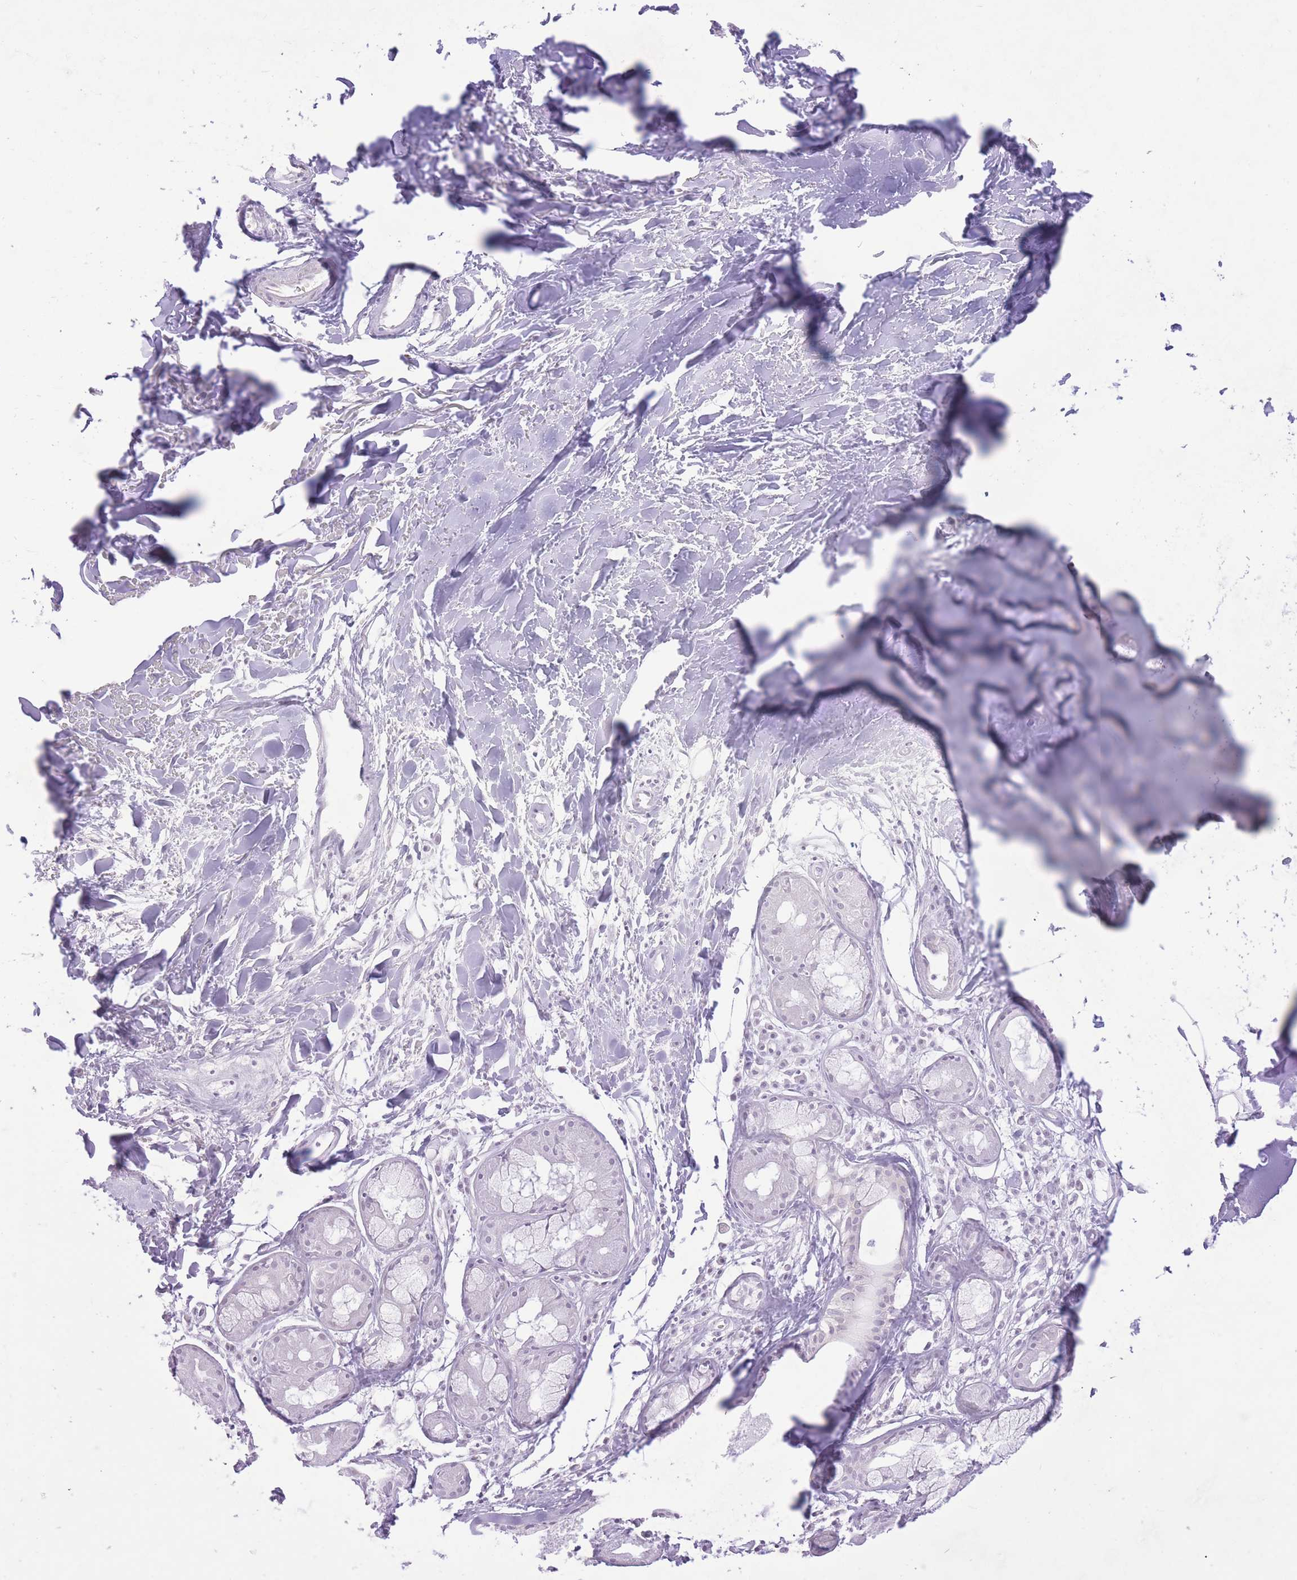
{"staining": {"intensity": "negative", "quantity": "none", "location": "none"}, "tissue": "adipose tissue", "cell_type": "Adipocytes", "image_type": "normal", "snomed": [{"axis": "morphology", "description": "Normal tissue, NOS"}, {"axis": "topography", "description": "Cartilage tissue"}], "caption": "A high-resolution image shows immunohistochemistry staining of normal adipose tissue, which demonstrates no significant positivity in adipocytes. (Stains: DAB (3,3'-diaminobenzidine) immunohistochemistry (IHC) with hematoxylin counter stain, Microscopy: brightfield microscopy at high magnification).", "gene": "POLR3F", "patient": {"sex": "male", "age": 57}}